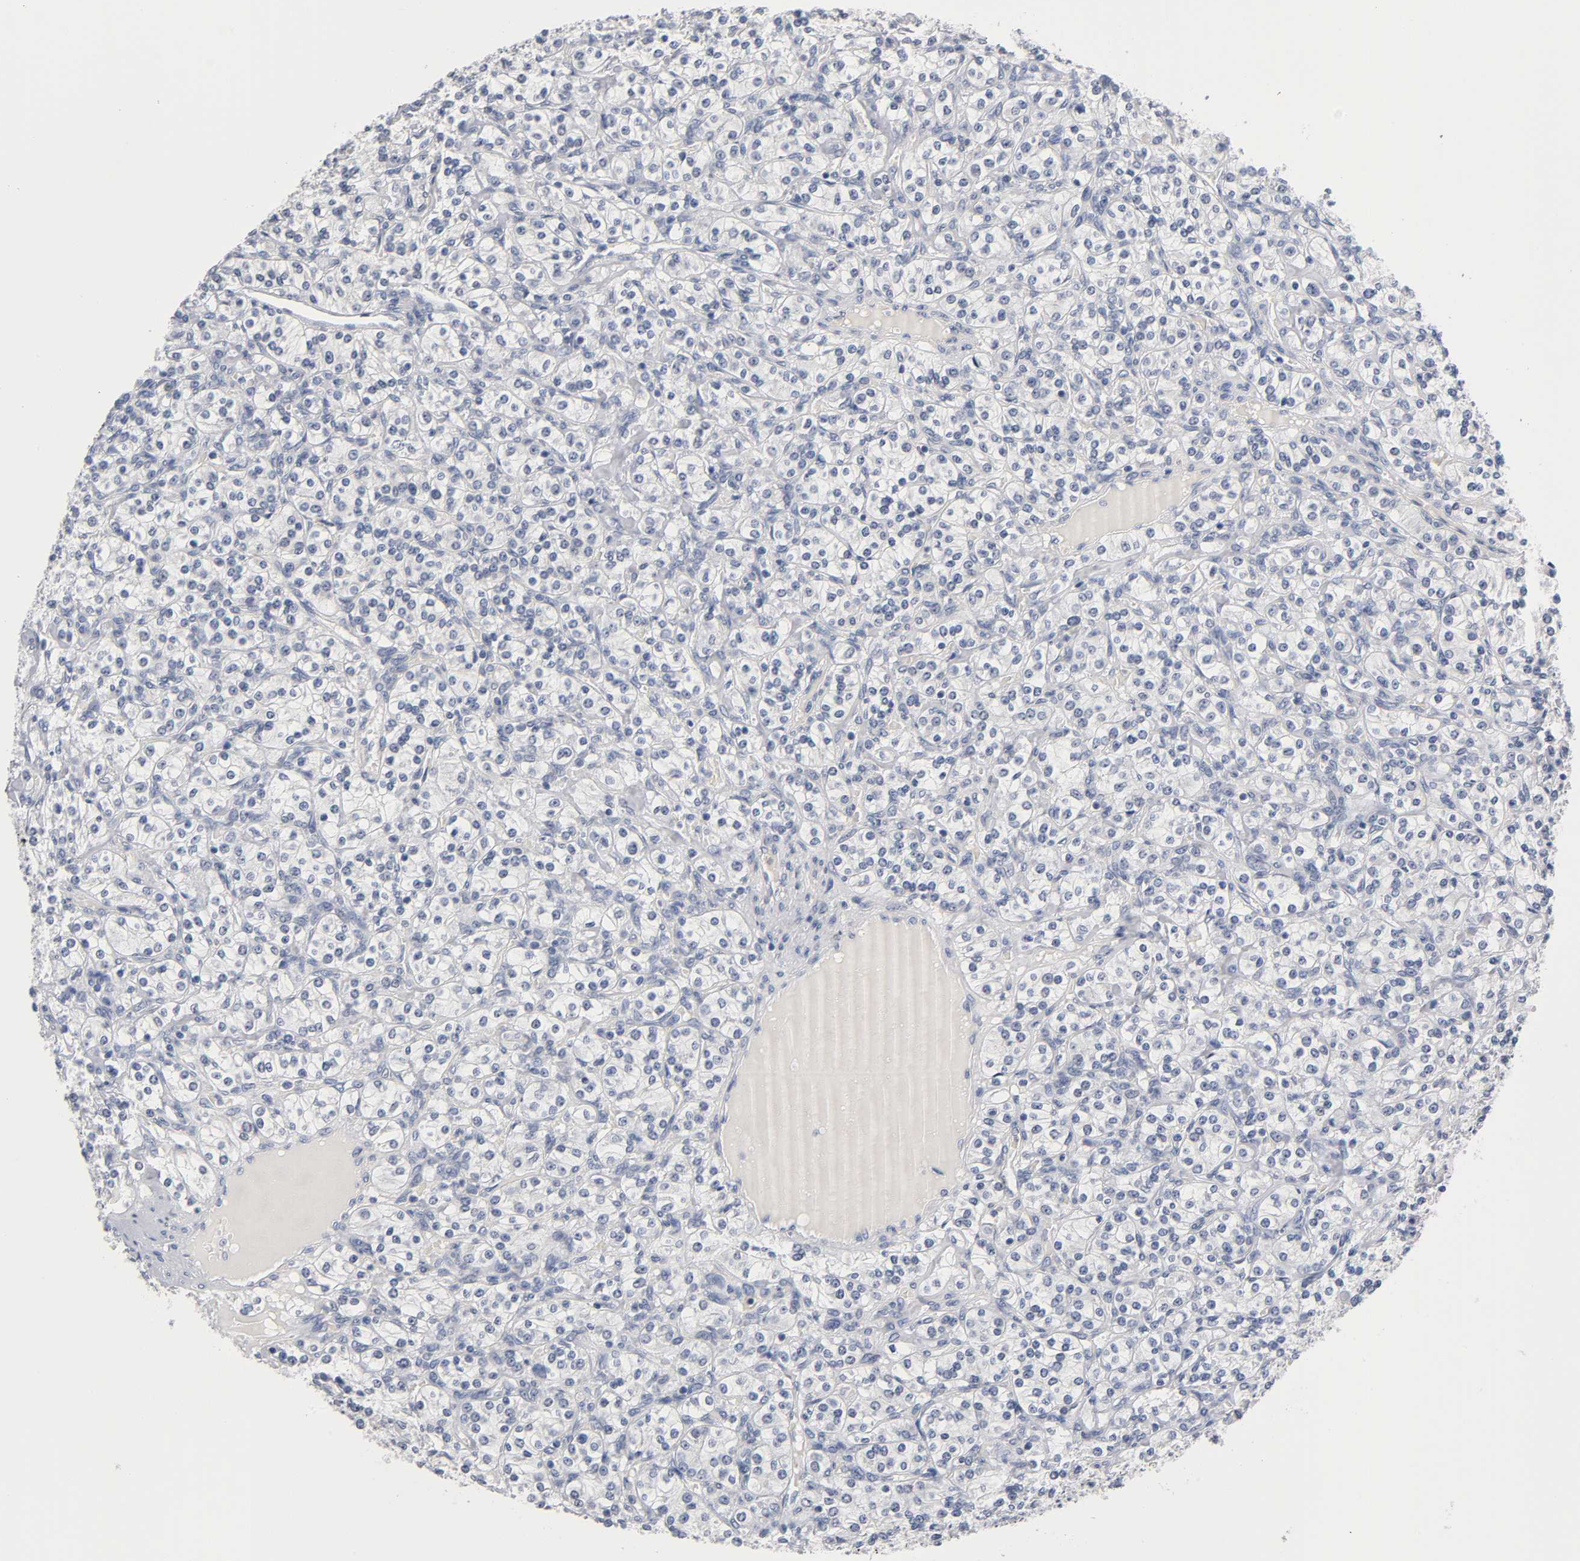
{"staining": {"intensity": "negative", "quantity": "none", "location": "none"}, "tissue": "renal cancer", "cell_type": "Tumor cells", "image_type": "cancer", "snomed": [{"axis": "morphology", "description": "Adenocarcinoma, NOS"}, {"axis": "topography", "description": "Kidney"}], "caption": "The micrograph shows no significant staining in tumor cells of renal cancer (adenocarcinoma).", "gene": "NFATC1", "patient": {"sex": "male", "age": 77}}